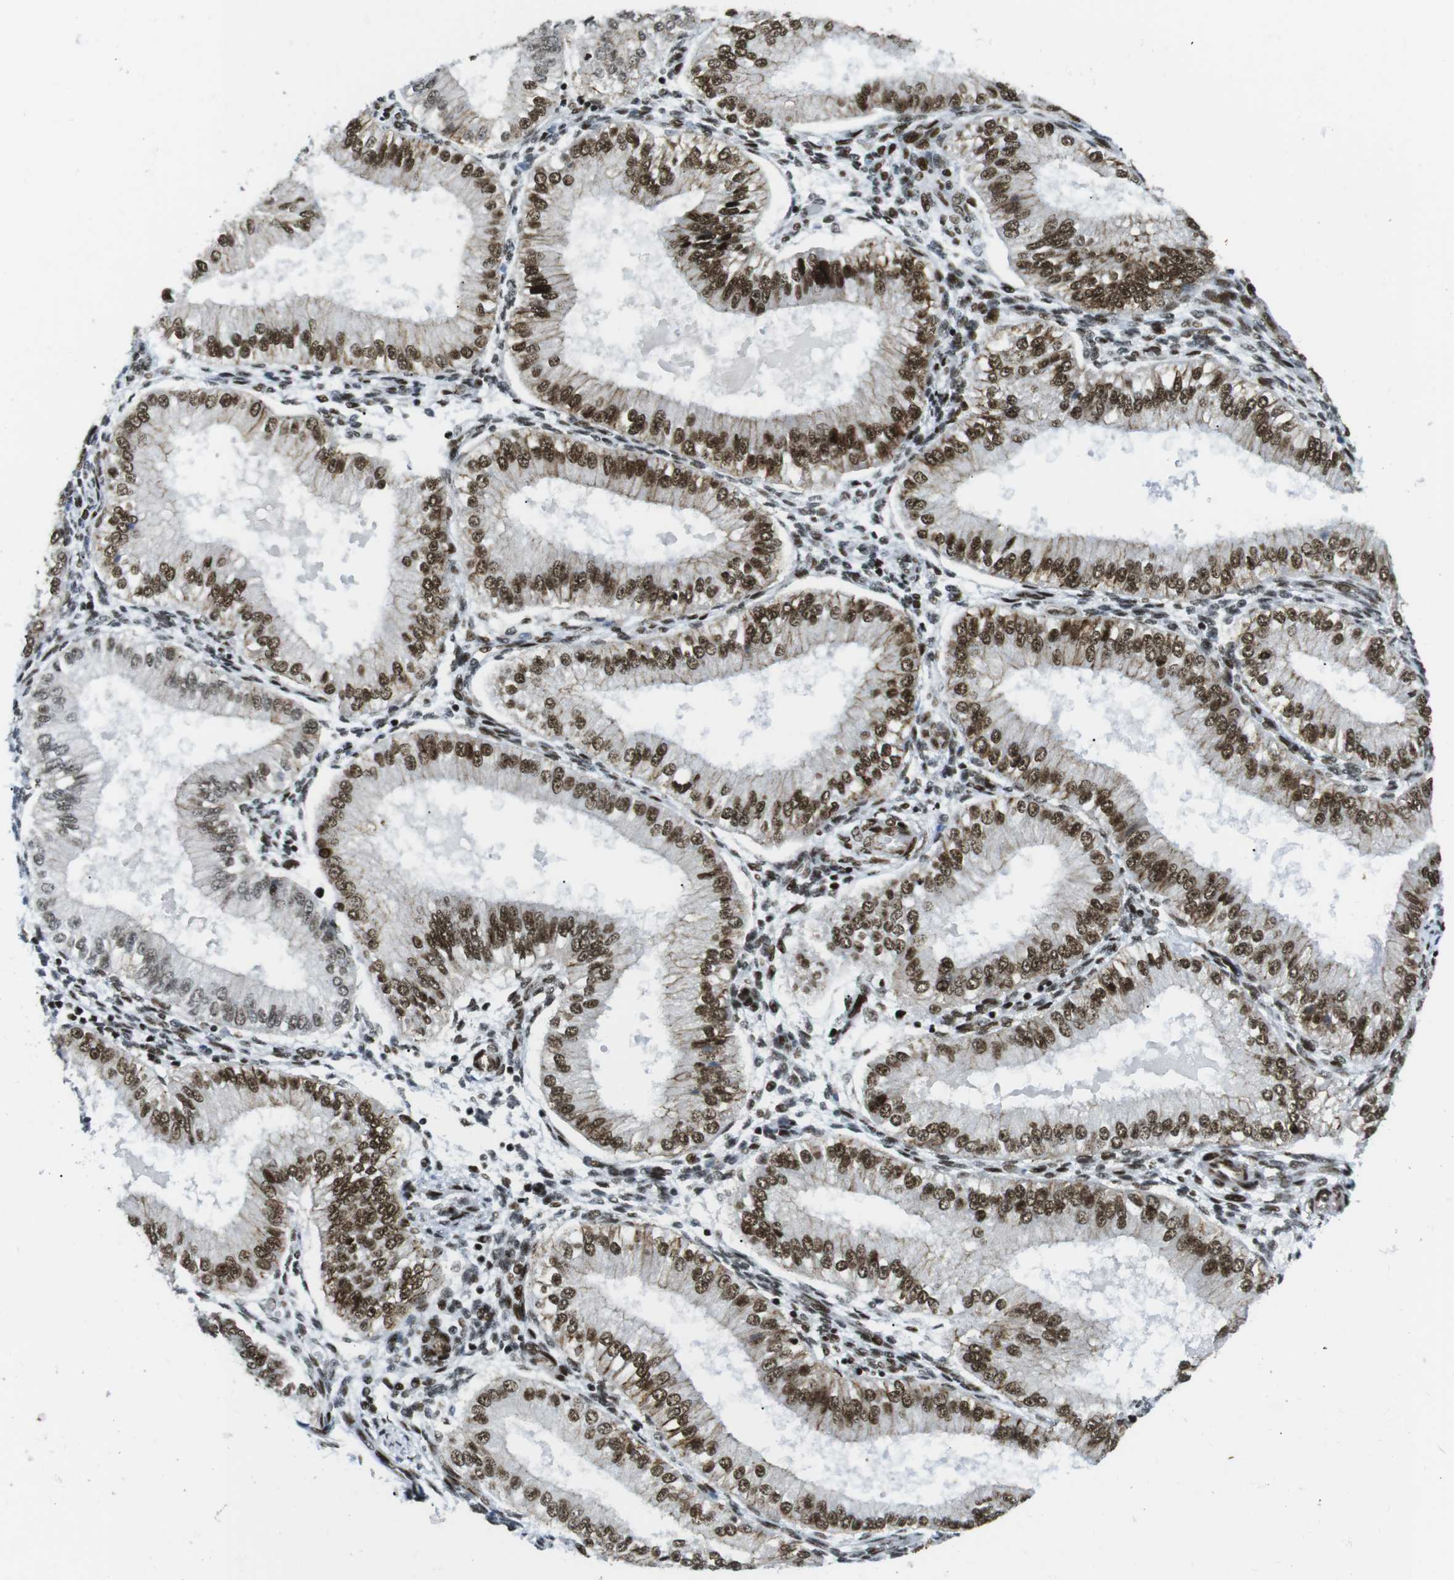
{"staining": {"intensity": "moderate", "quantity": "25%-75%", "location": "nuclear"}, "tissue": "endometrium", "cell_type": "Cells in endometrial stroma", "image_type": "normal", "snomed": [{"axis": "morphology", "description": "Normal tissue, NOS"}, {"axis": "topography", "description": "Endometrium"}], "caption": "Cells in endometrial stroma exhibit medium levels of moderate nuclear staining in about 25%-75% of cells in unremarkable human endometrium.", "gene": "ARID1A", "patient": {"sex": "female", "age": 39}}